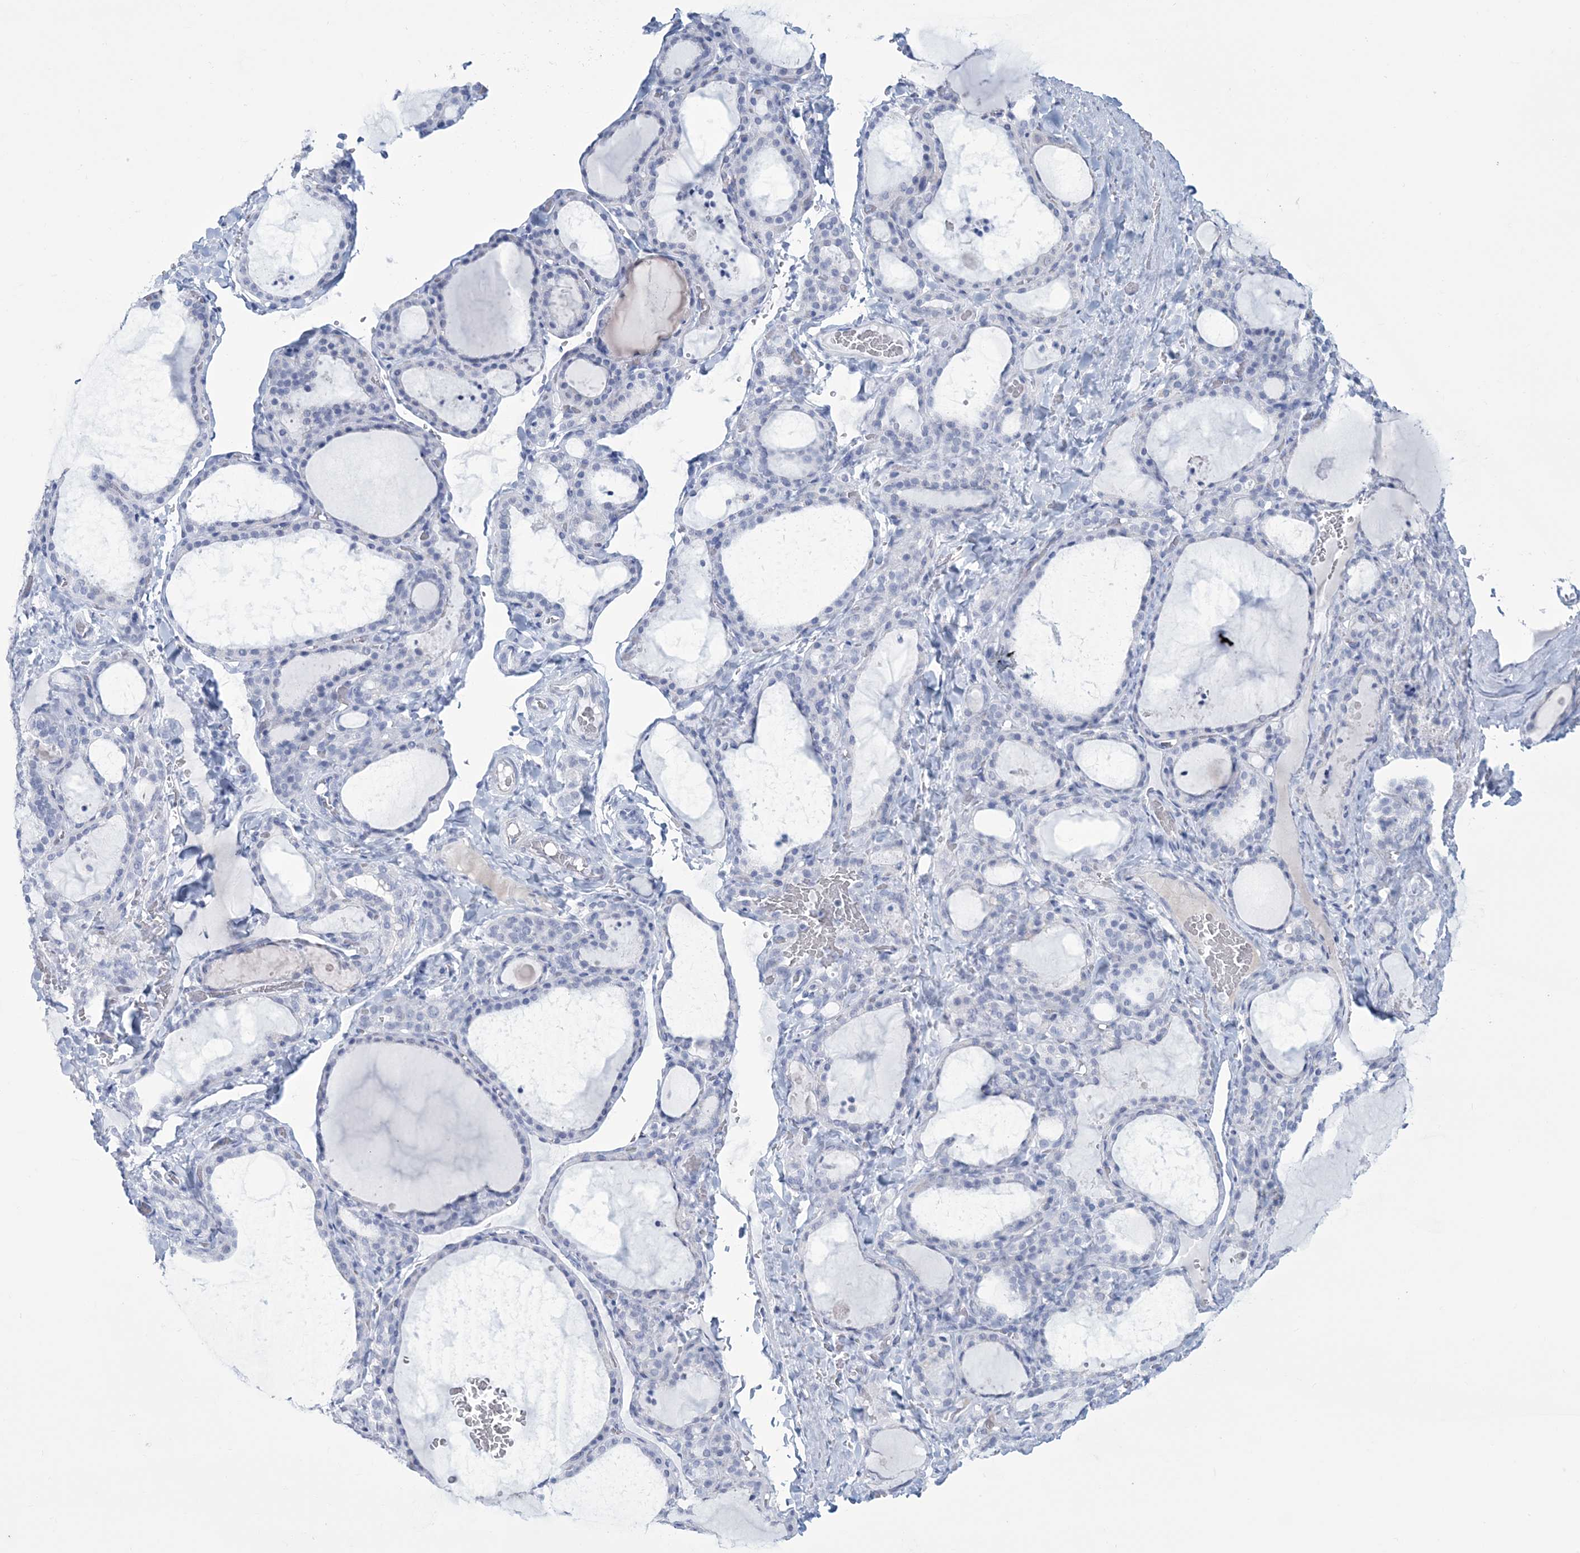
{"staining": {"intensity": "negative", "quantity": "none", "location": "none"}, "tissue": "thyroid gland", "cell_type": "Glandular cells", "image_type": "normal", "snomed": [{"axis": "morphology", "description": "Normal tissue, NOS"}, {"axis": "topography", "description": "Thyroid gland"}], "caption": "Glandular cells are negative for protein expression in normal human thyroid gland. (Stains: DAB (3,3'-diaminobenzidine) immunohistochemistry with hematoxylin counter stain, Microscopy: brightfield microscopy at high magnification).", "gene": "DPCD", "patient": {"sex": "female", "age": 22}}